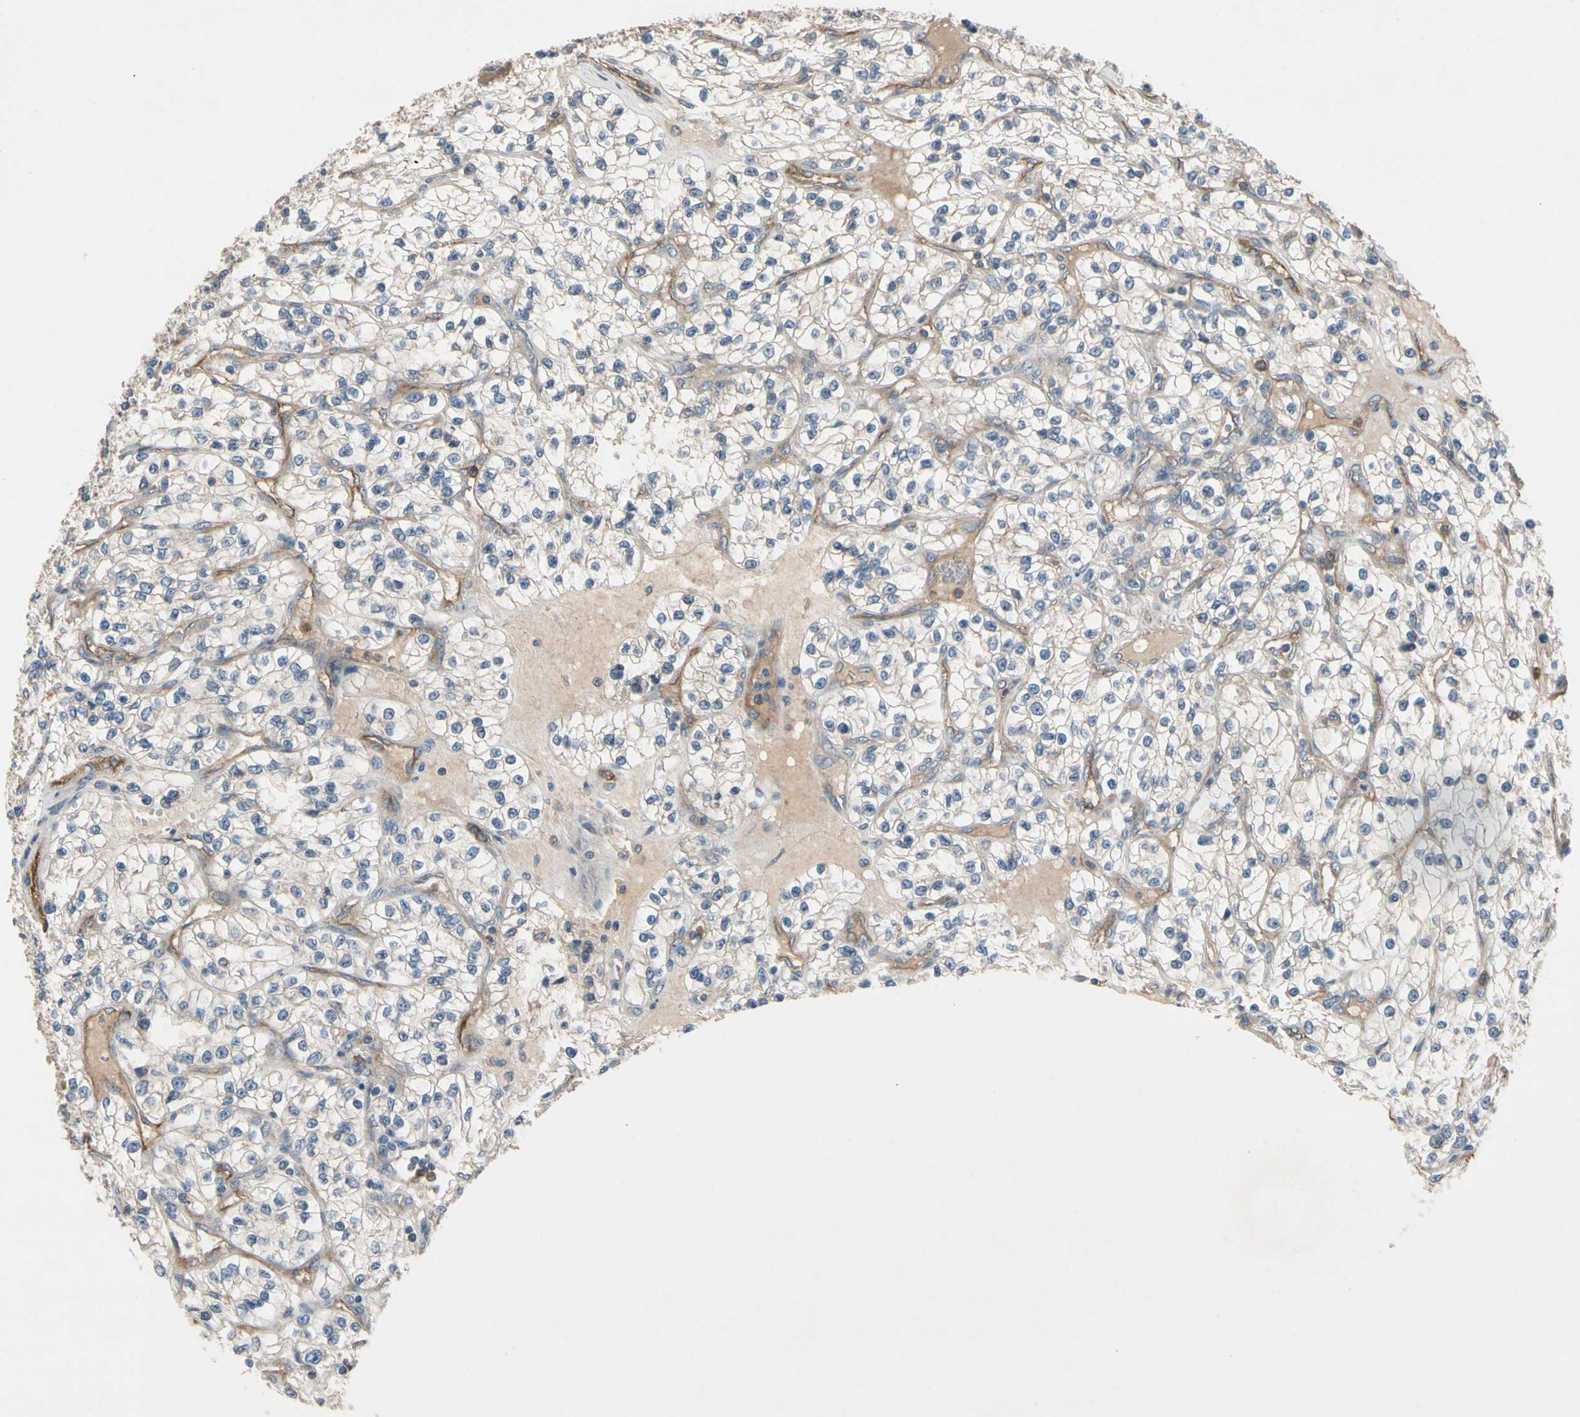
{"staining": {"intensity": "negative", "quantity": "none", "location": "none"}, "tissue": "renal cancer", "cell_type": "Tumor cells", "image_type": "cancer", "snomed": [{"axis": "morphology", "description": "Adenocarcinoma, NOS"}, {"axis": "topography", "description": "Kidney"}], "caption": "IHC of renal cancer (adenocarcinoma) reveals no staining in tumor cells.", "gene": "SIGLEC5", "patient": {"sex": "female", "age": 57}}